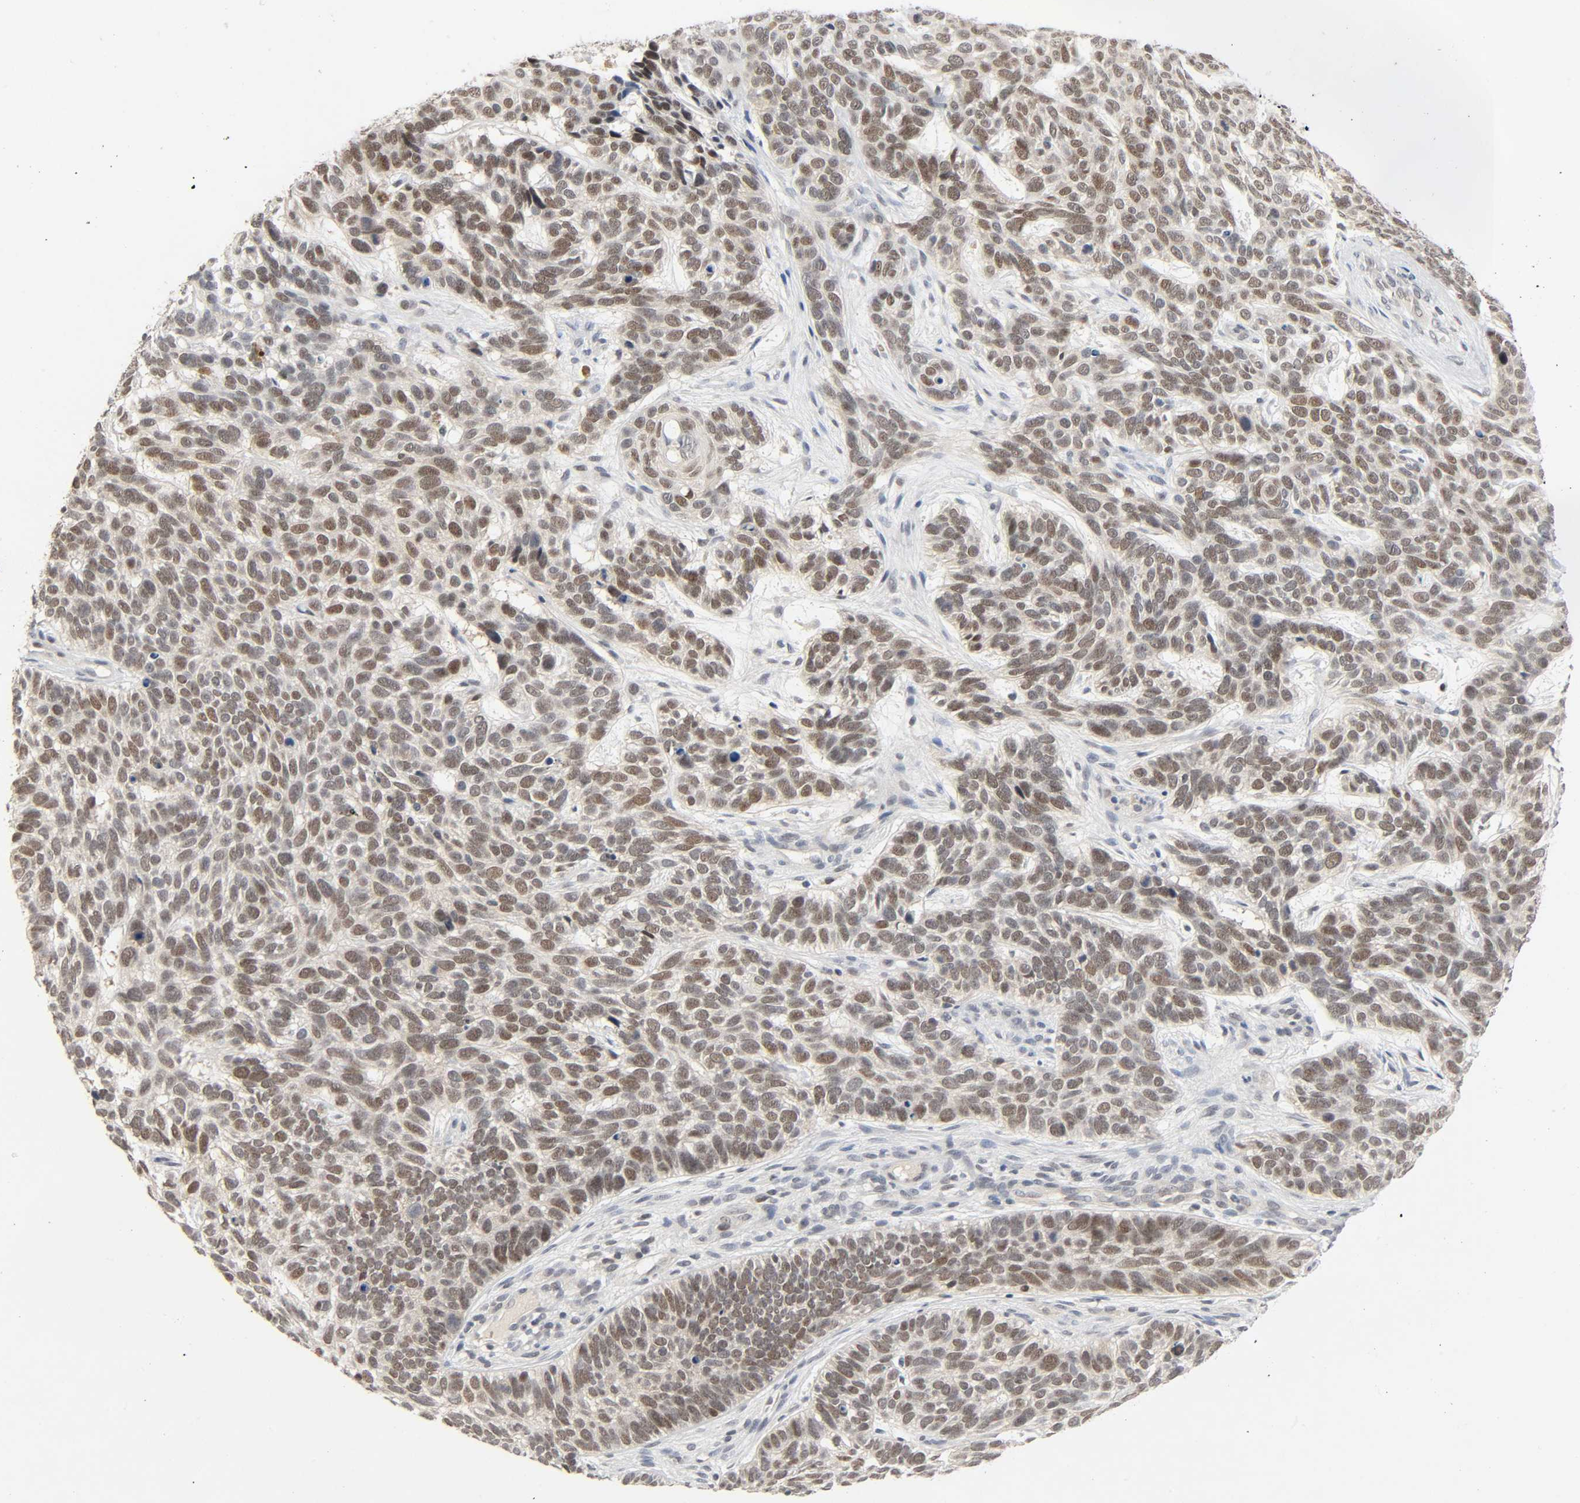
{"staining": {"intensity": "moderate", "quantity": "25%-75%", "location": "nuclear"}, "tissue": "skin cancer", "cell_type": "Tumor cells", "image_type": "cancer", "snomed": [{"axis": "morphology", "description": "Basal cell carcinoma"}, {"axis": "topography", "description": "Skin"}], "caption": "DAB immunohistochemical staining of human skin cancer demonstrates moderate nuclear protein positivity in about 25%-75% of tumor cells. (brown staining indicates protein expression, while blue staining denotes nuclei).", "gene": "MAPKAPK5", "patient": {"sex": "male", "age": 87}}